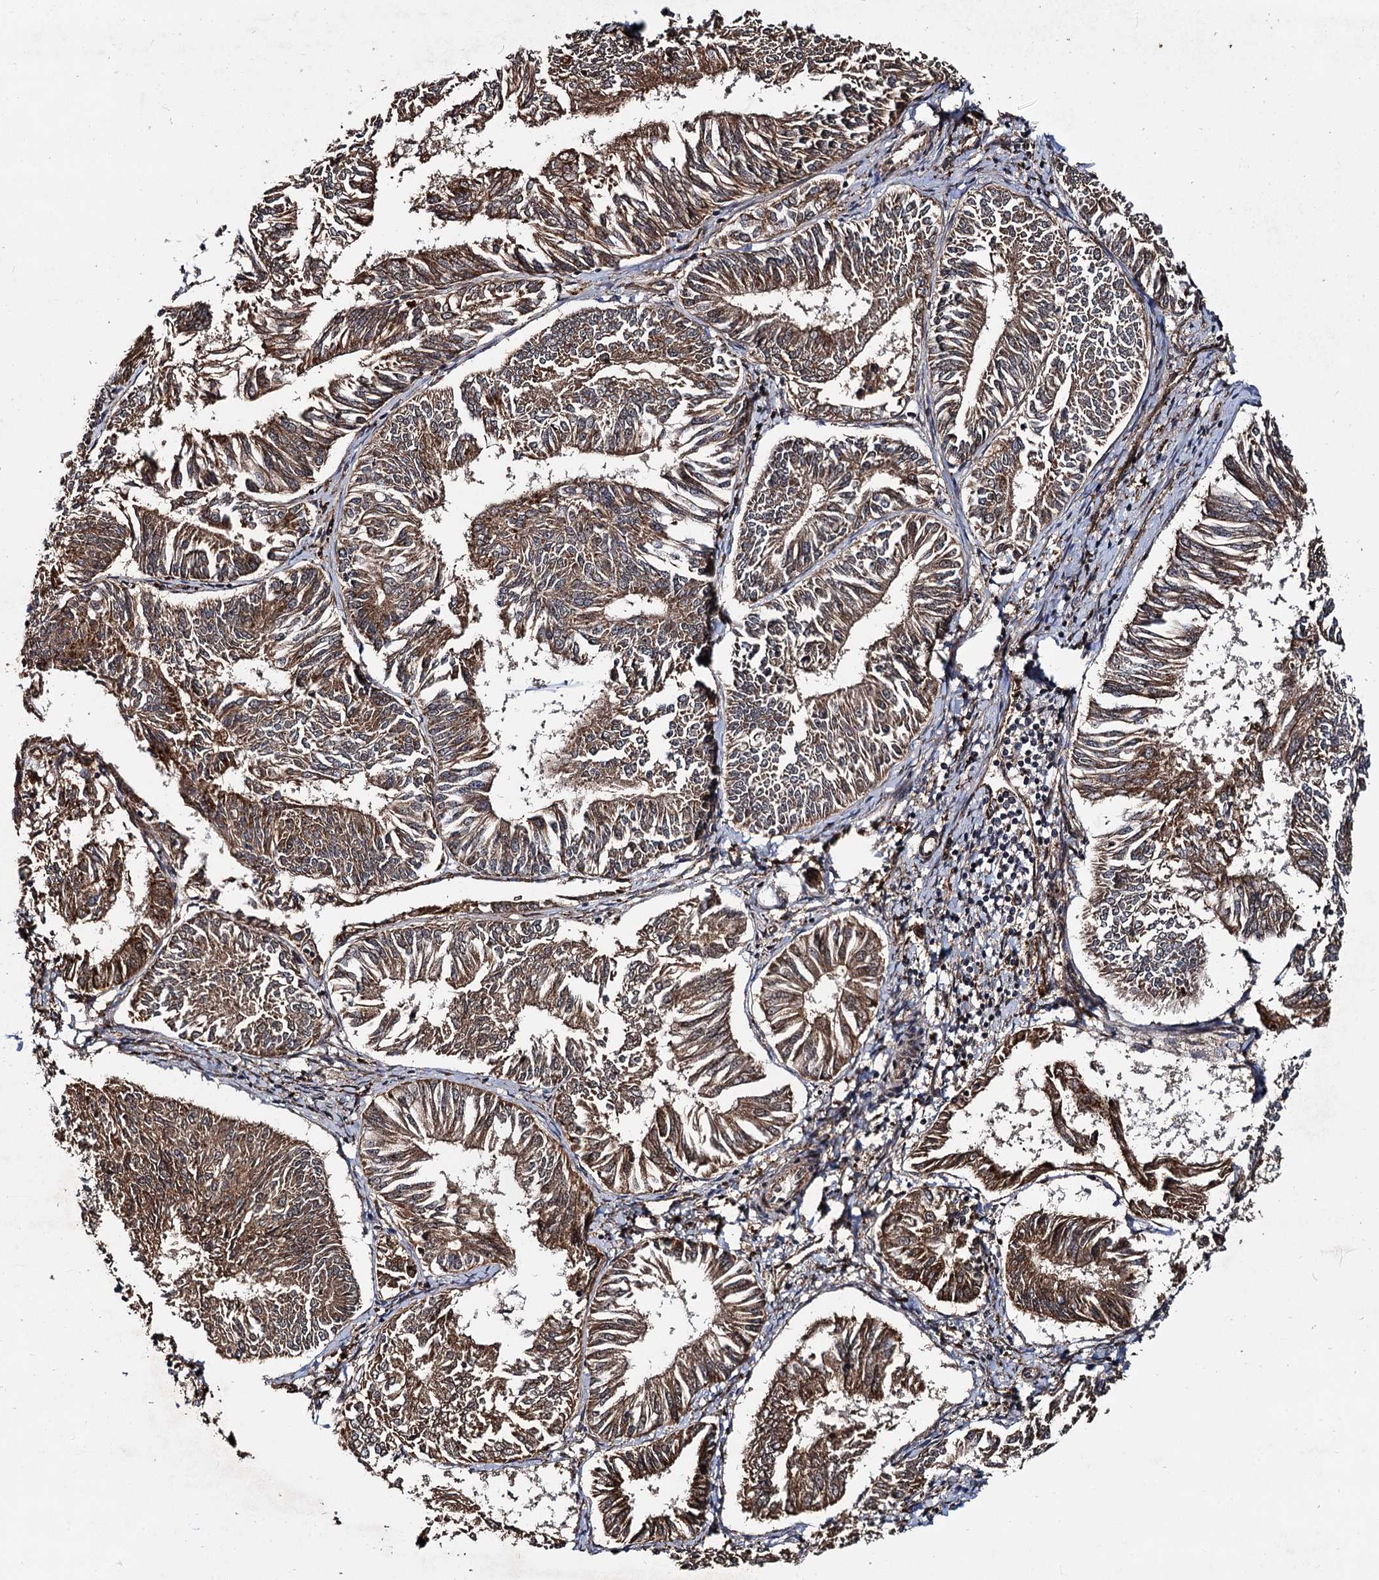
{"staining": {"intensity": "moderate", "quantity": ">75%", "location": "cytoplasmic/membranous"}, "tissue": "endometrial cancer", "cell_type": "Tumor cells", "image_type": "cancer", "snomed": [{"axis": "morphology", "description": "Adenocarcinoma, NOS"}, {"axis": "topography", "description": "Endometrium"}], "caption": "Adenocarcinoma (endometrial) was stained to show a protein in brown. There is medium levels of moderate cytoplasmic/membranous expression in approximately >75% of tumor cells. Nuclei are stained in blue.", "gene": "CEP192", "patient": {"sex": "female", "age": 58}}